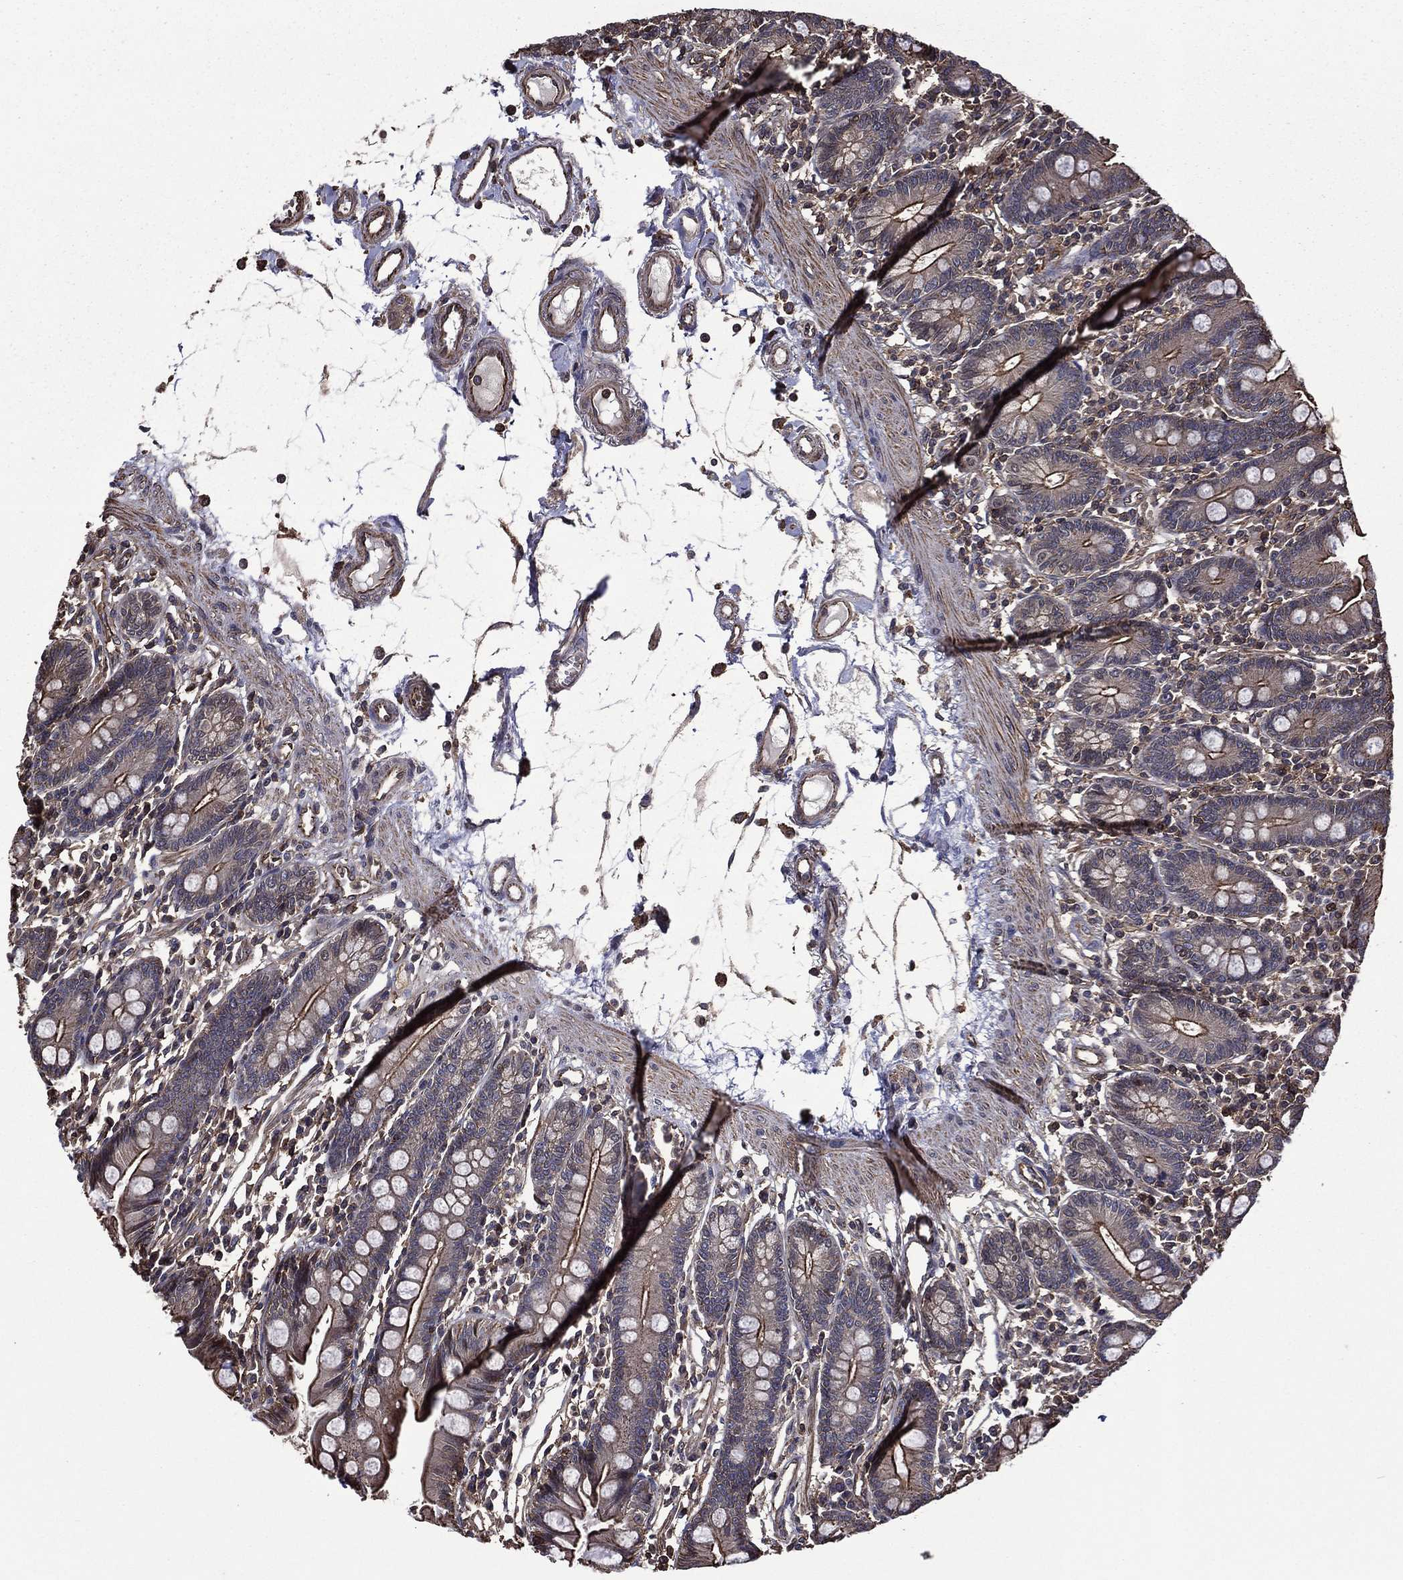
{"staining": {"intensity": "moderate", "quantity": ">75%", "location": "cytoplasmic/membranous"}, "tissue": "small intestine", "cell_type": "Glandular cells", "image_type": "normal", "snomed": [{"axis": "morphology", "description": "Normal tissue, NOS"}, {"axis": "topography", "description": "Small intestine"}], "caption": "Glandular cells show medium levels of moderate cytoplasmic/membranous expression in about >75% of cells in unremarkable small intestine.", "gene": "PLPP3", "patient": {"sex": "male", "age": 88}}